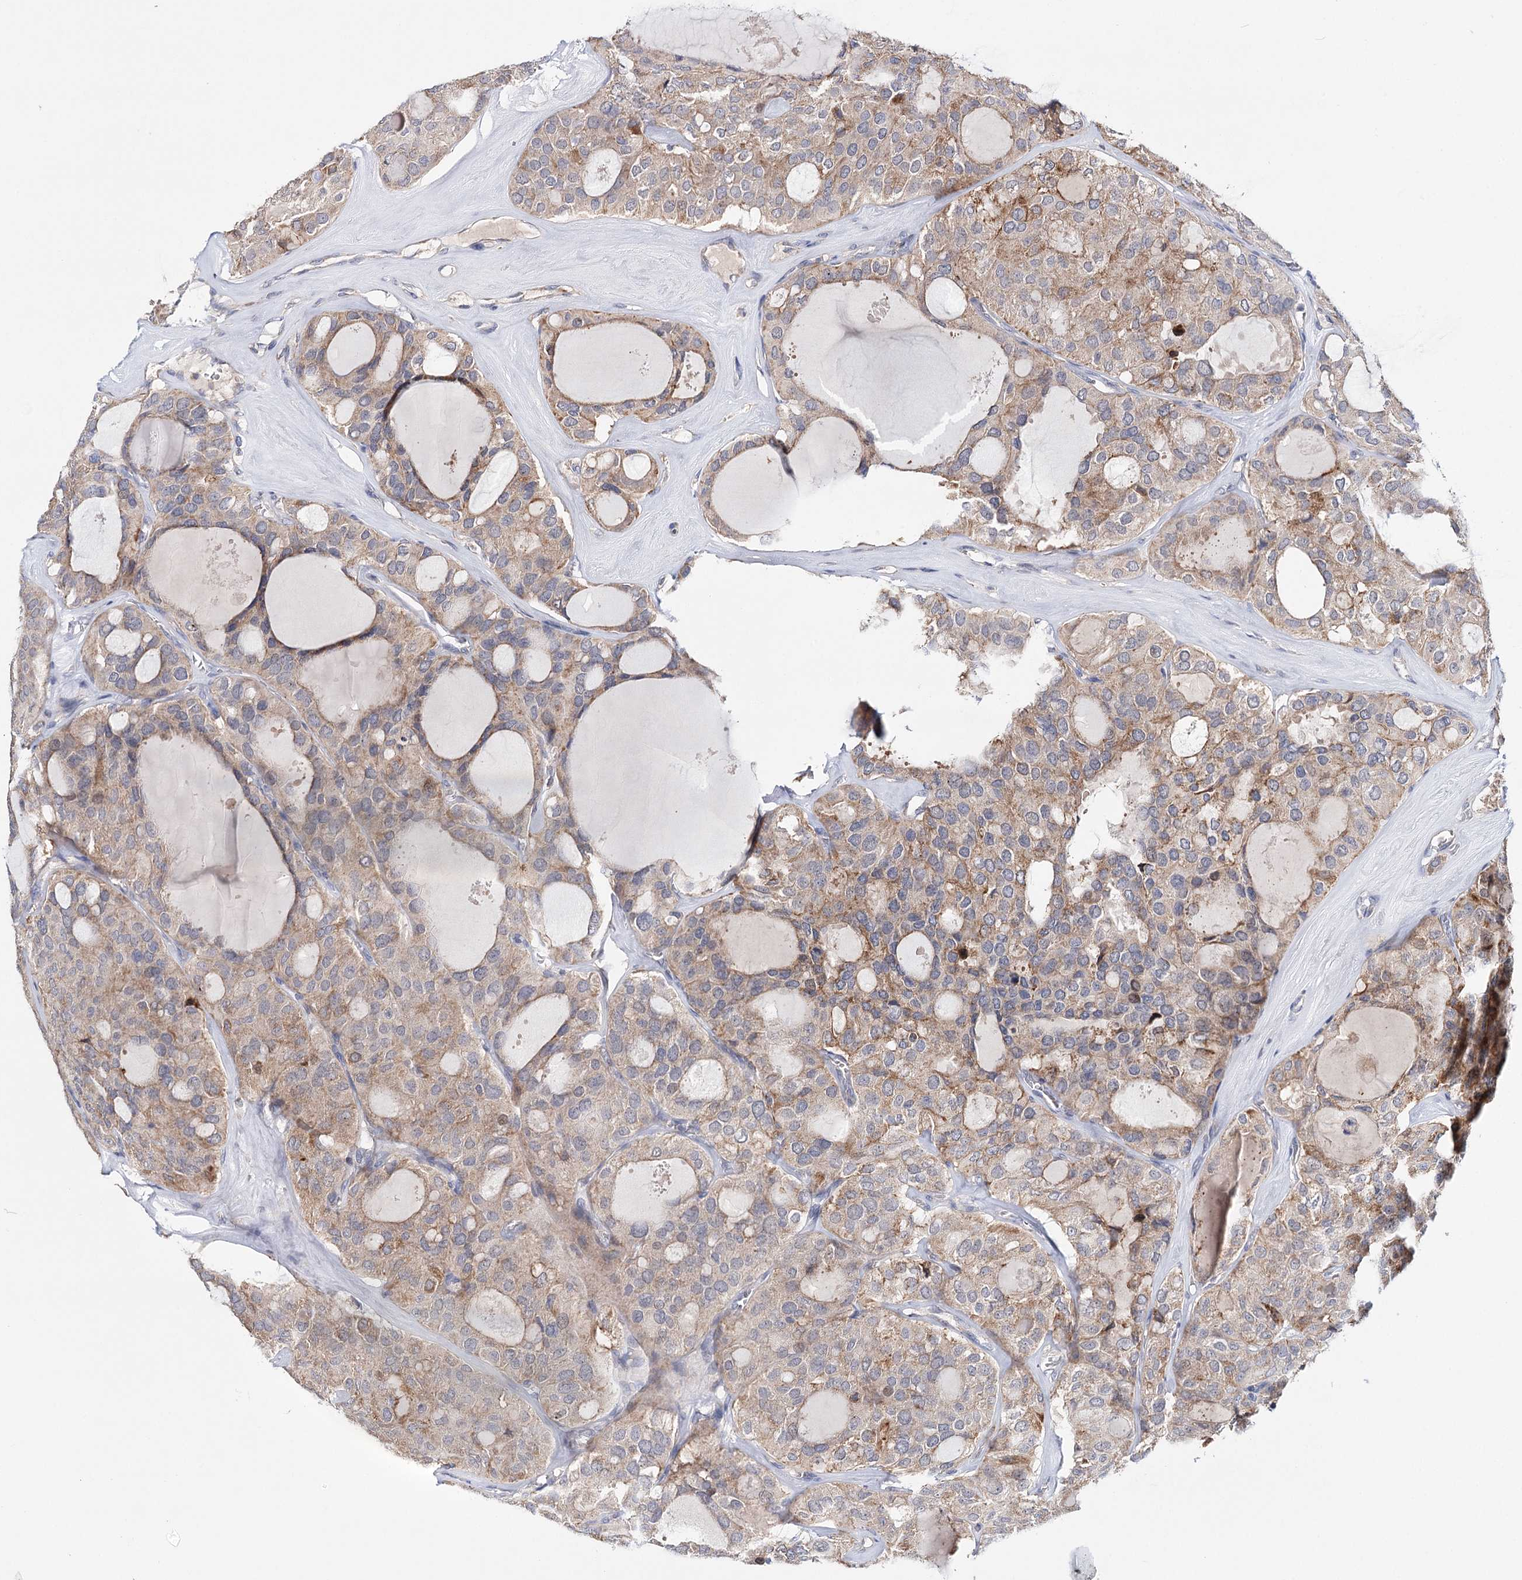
{"staining": {"intensity": "weak", "quantity": ">75%", "location": "cytoplasmic/membranous"}, "tissue": "thyroid cancer", "cell_type": "Tumor cells", "image_type": "cancer", "snomed": [{"axis": "morphology", "description": "Follicular adenoma carcinoma, NOS"}, {"axis": "topography", "description": "Thyroid gland"}], "caption": "Immunohistochemistry histopathology image of follicular adenoma carcinoma (thyroid) stained for a protein (brown), which shows low levels of weak cytoplasmic/membranous positivity in approximately >75% of tumor cells.", "gene": "CFAP46", "patient": {"sex": "male", "age": 75}}